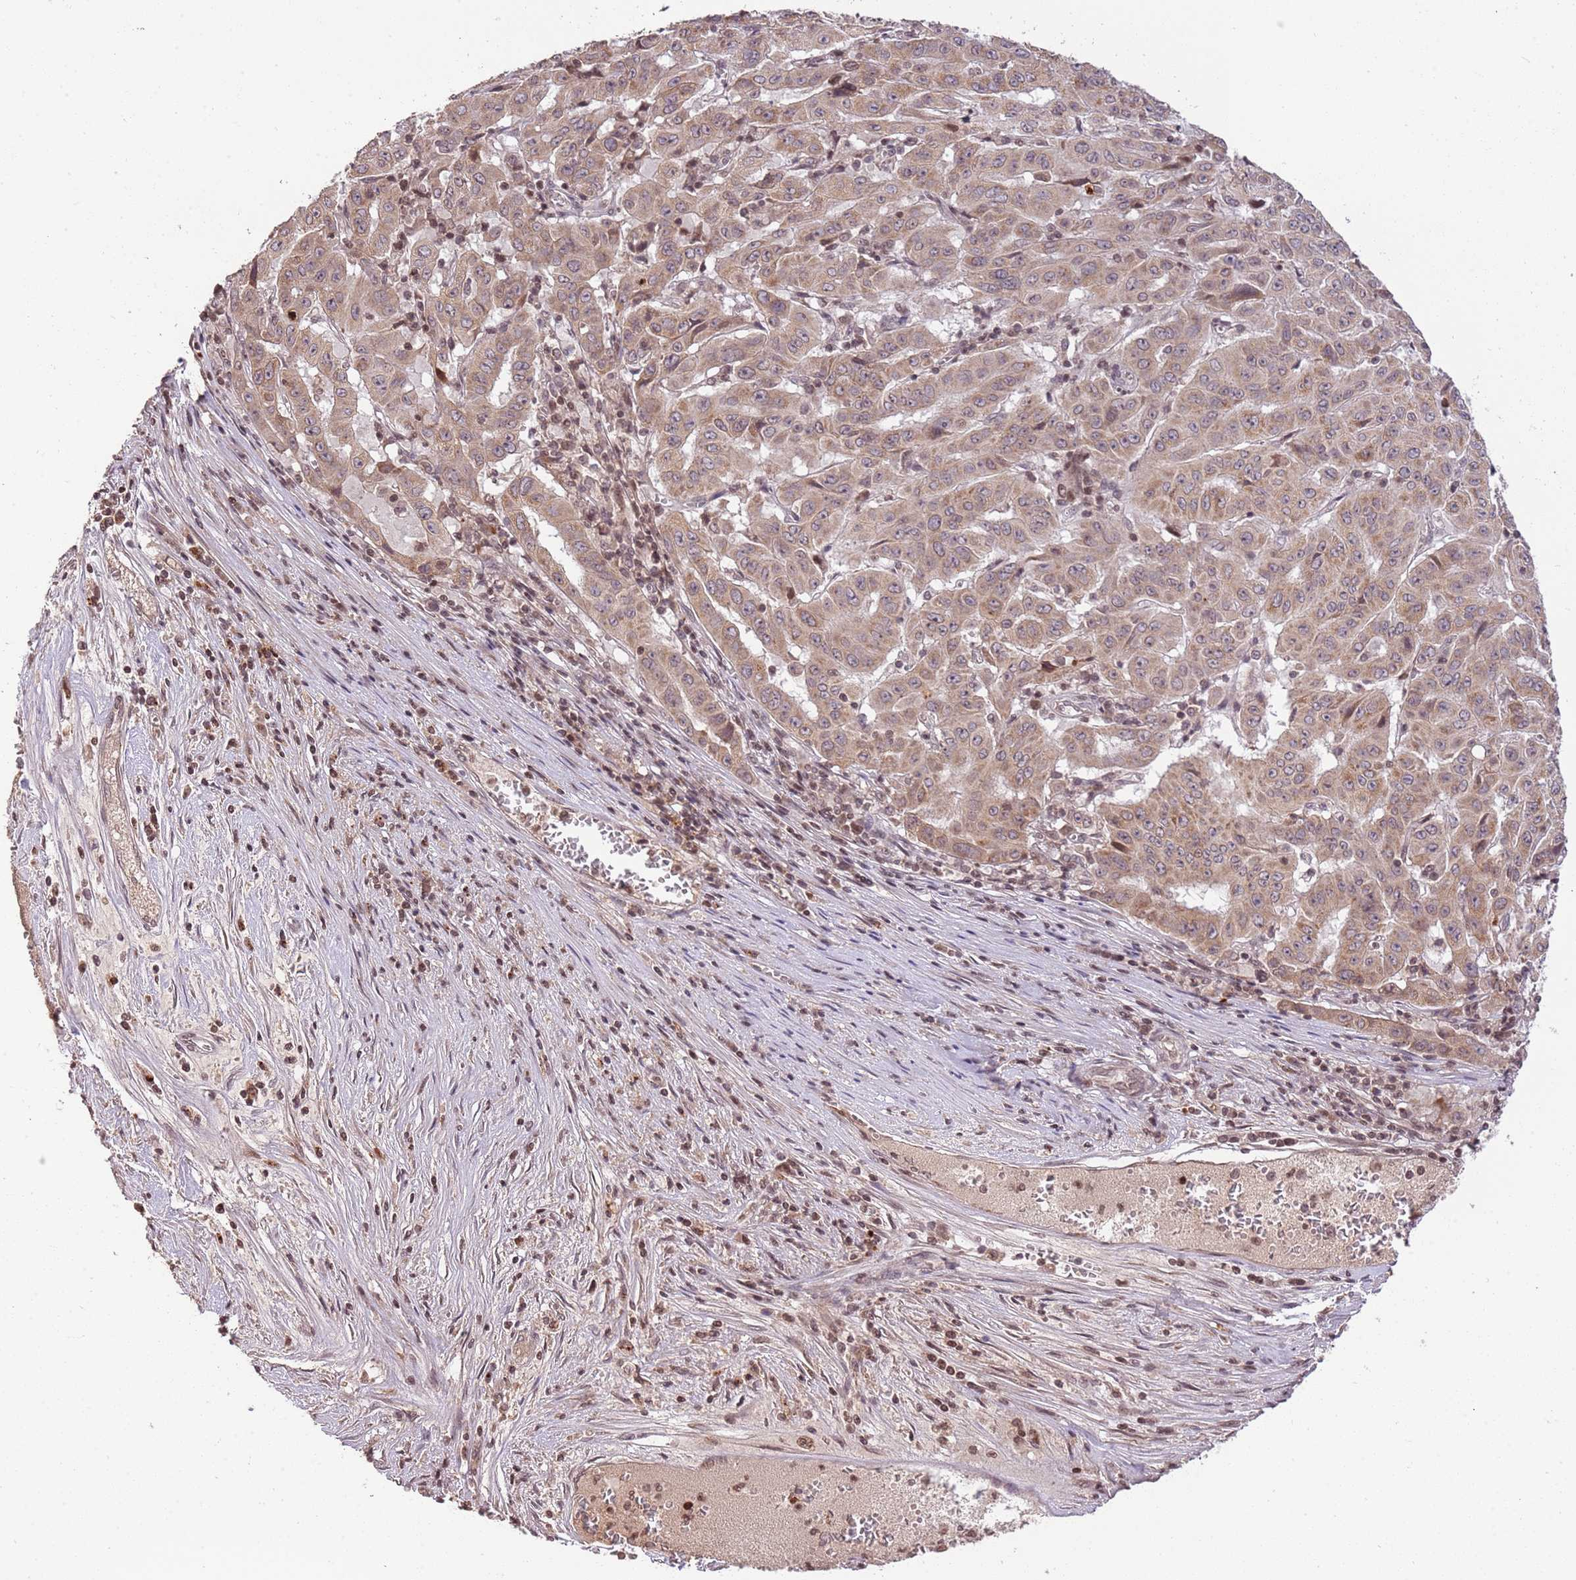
{"staining": {"intensity": "moderate", "quantity": ">75%", "location": "cytoplasmic/membranous,nuclear"}, "tissue": "pancreatic cancer", "cell_type": "Tumor cells", "image_type": "cancer", "snomed": [{"axis": "morphology", "description": "Adenocarcinoma, NOS"}, {"axis": "topography", "description": "Pancreas"}], "caption": "Moderate cytoplasmic/membranous and nuclear protein expression is seen in approximately >75% of tumor cells in adenocarcinoma (pancreatic).", "gene": "SAMSN1", "patient": {"sex": "male", "age": 63}}